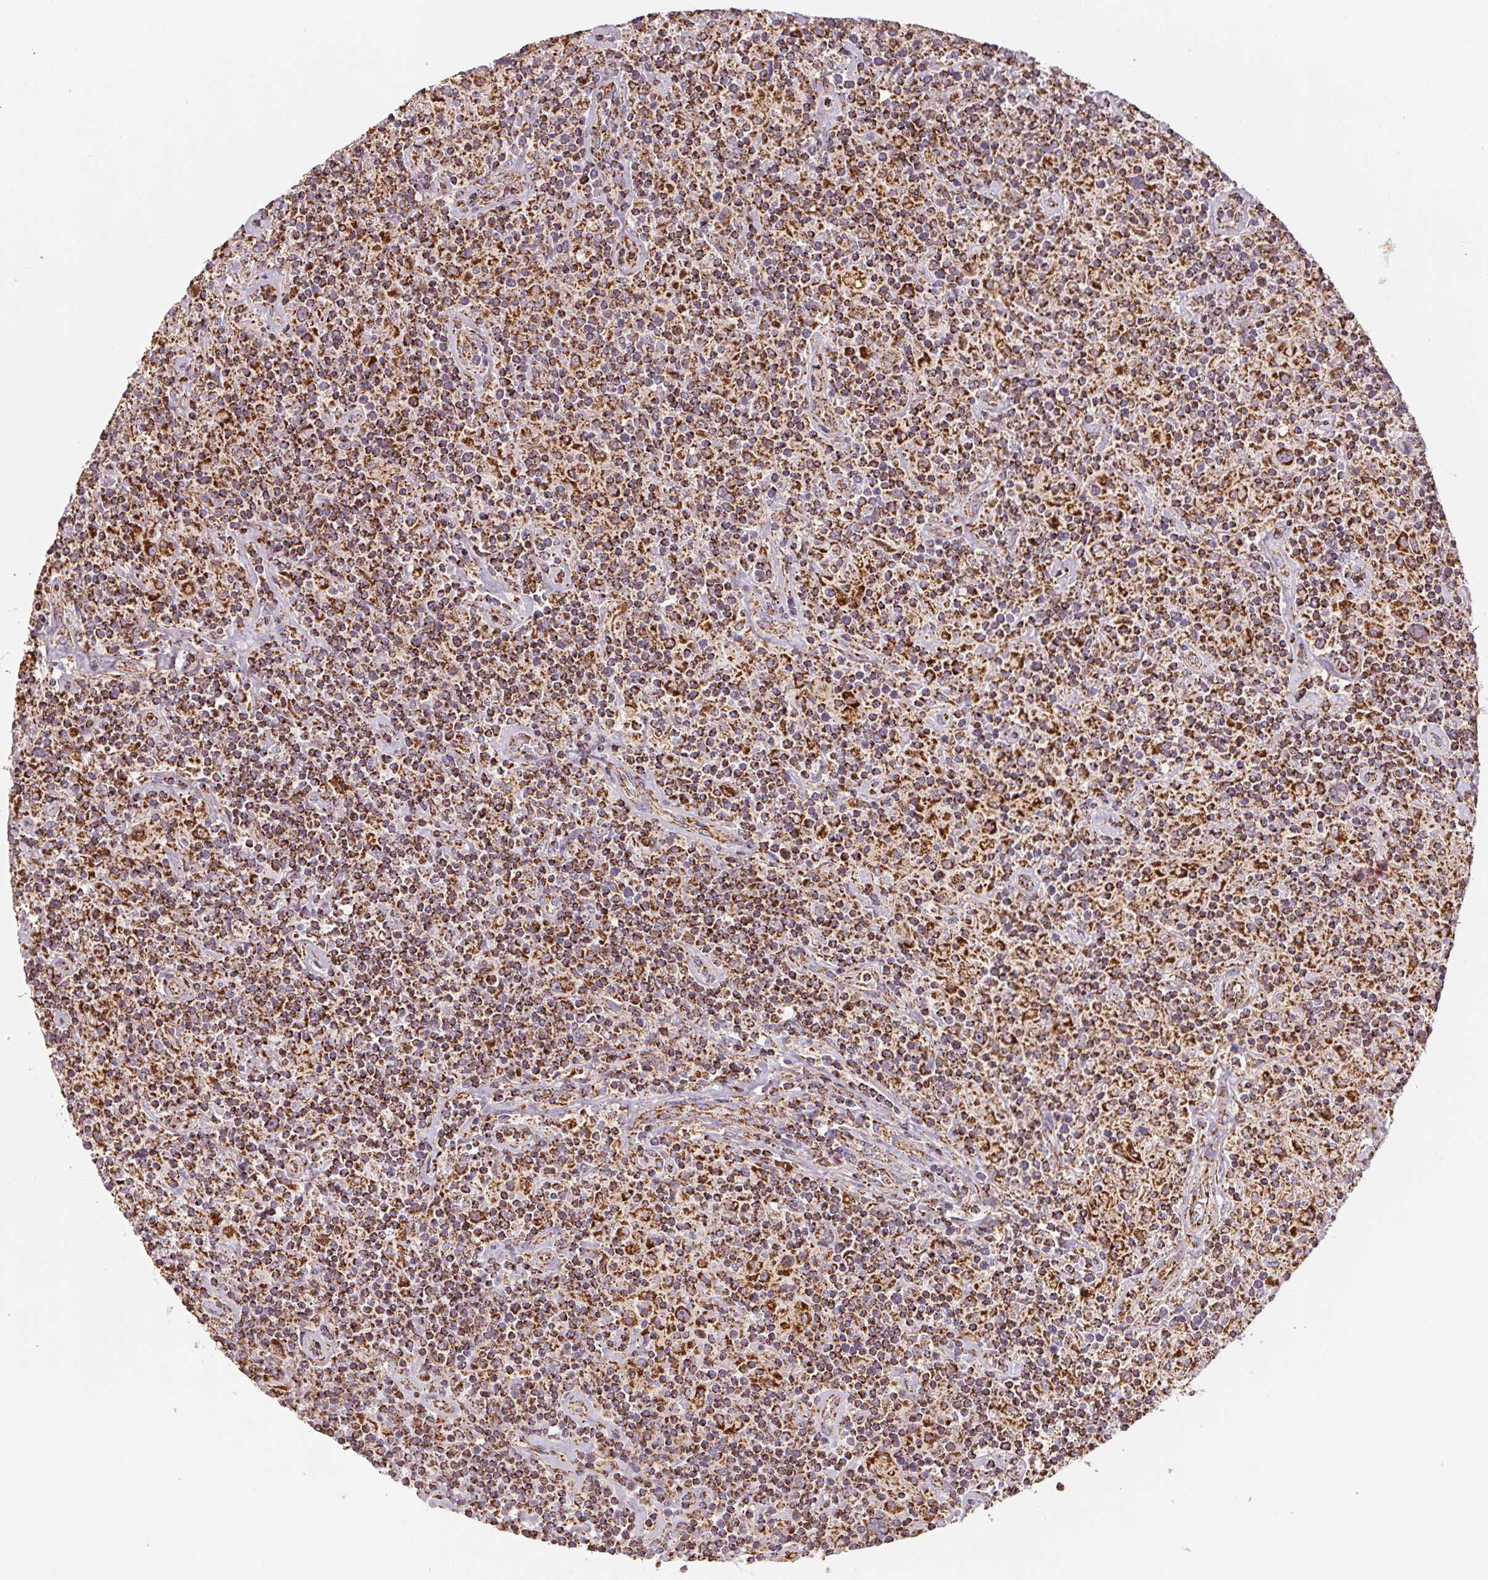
{"staining": {"intensity": "strong", "quantity": ">75%", "location": "cytoplasmic/membranous"}, "tissue": "lymphoma", "cell_type": "Tumor cells", "image_type": "cancer", "snomed": [{"axis": "morphology", "description": "Hodgkin's disease, NOS"}, {"axis": "topography", "description": "Lymph node"}], "caption": "Immunohistochemical staining of human Hodgkin's disease reveals high levels of strong cytoplasmic/membranous protein positivity in about >75% of tumor cells.", "gene": "NDUFS2", "patient": {"sex": "male", "age": 70}}